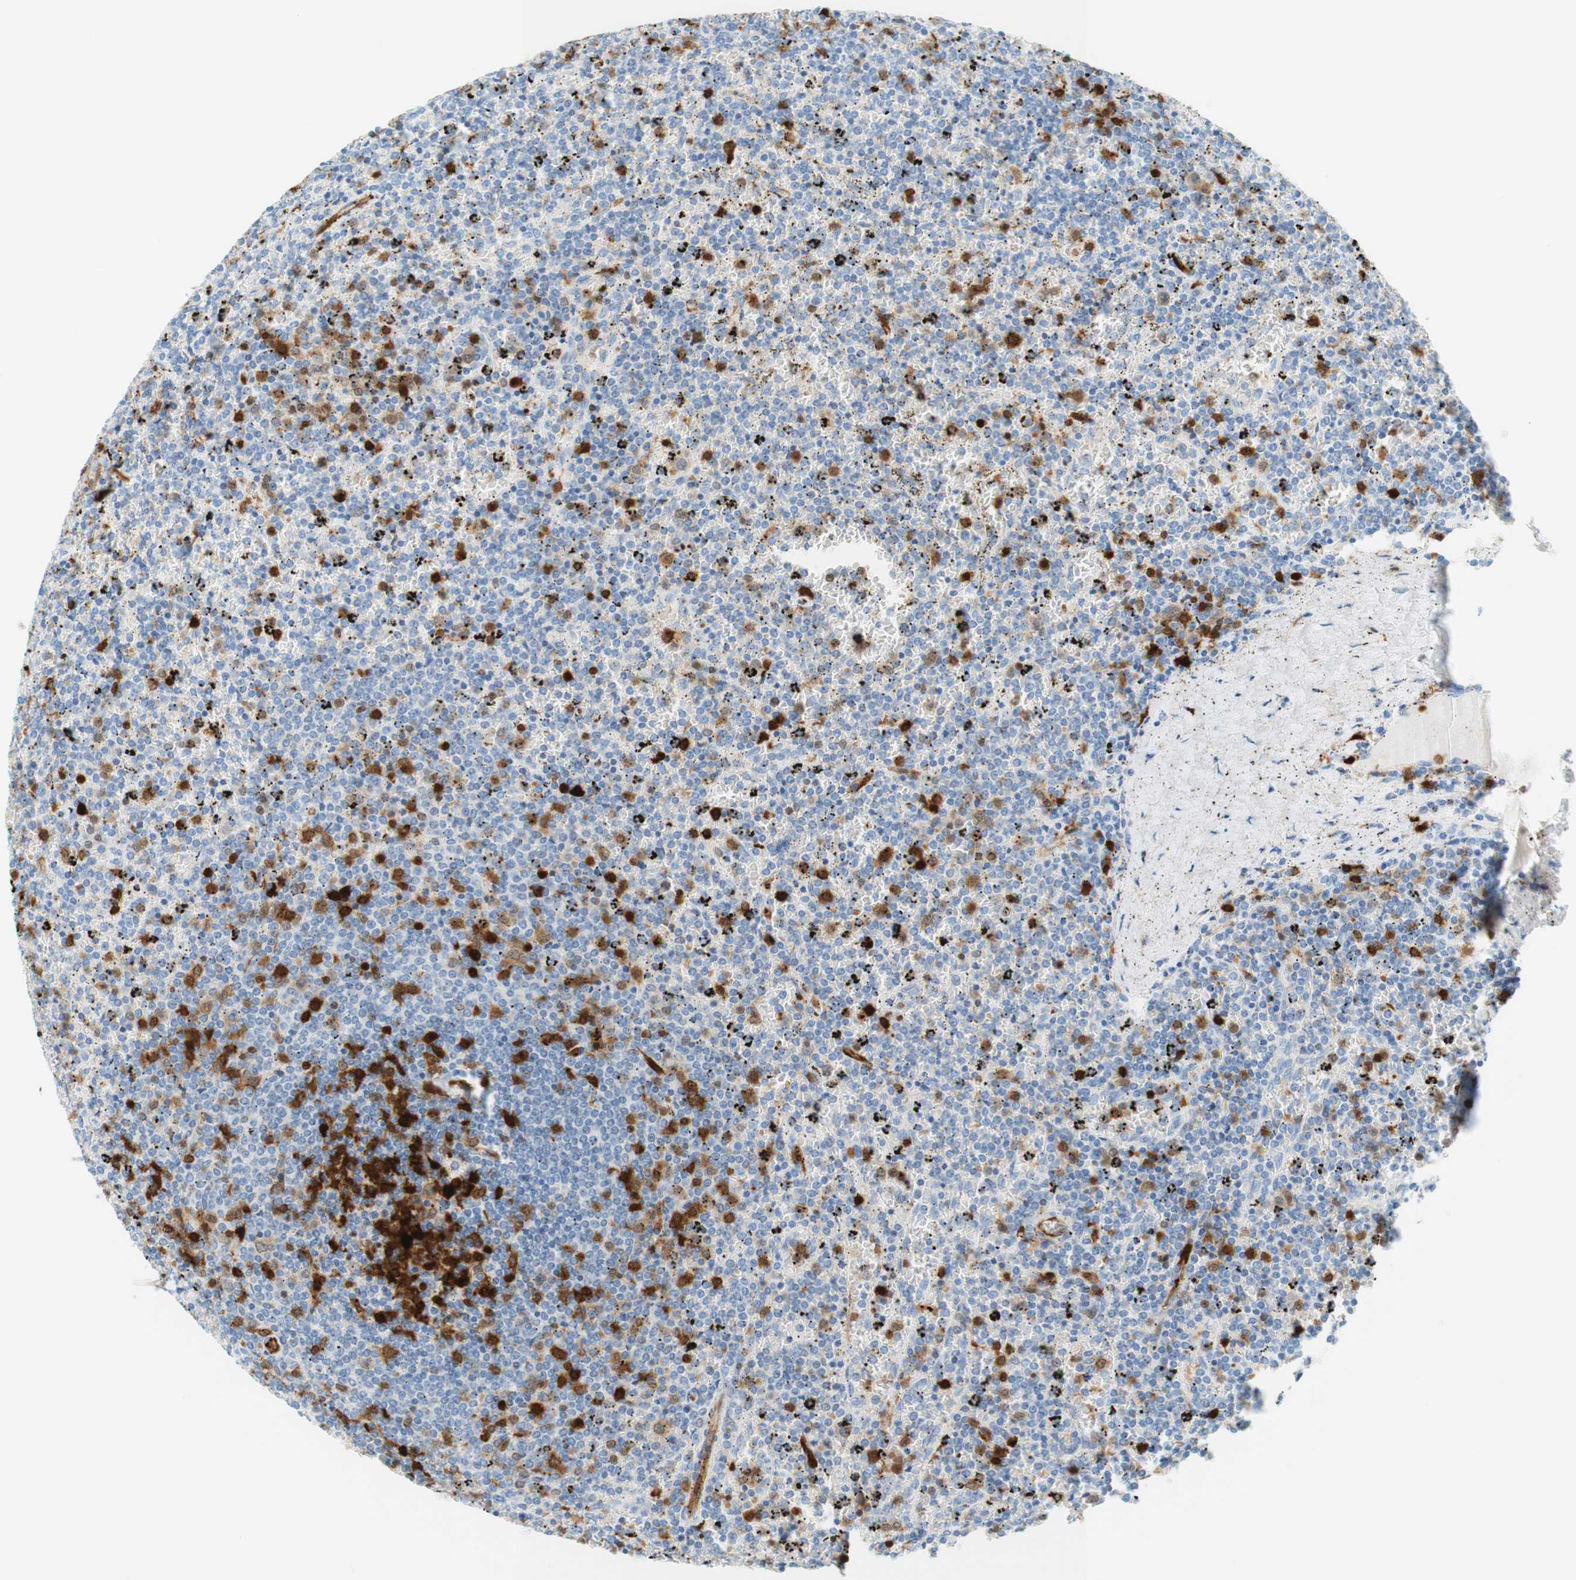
{"staining": {"intensity": "strong", "quantity": "<25%", "location": "cytoplasmic/membranous,nuclear"}, "tissue": "lymphoma", "cell_type": "Tumor cells", "image_type": "cancer", "snomed": [{"axis": "morphology", "description": "Malignant lymphoma, non-Hodgkin's type, Low grade"}, {"axis": "topography", "description": "Spleen"}], "caption": "Brown immunohistochemical staining in human lymphoma reveals strong cytoplasmic/membranous and nuclear positivity in about <25% of tumor cells.", "gene": "STMN1", "patient": {"sex": "female", "age": 77}}